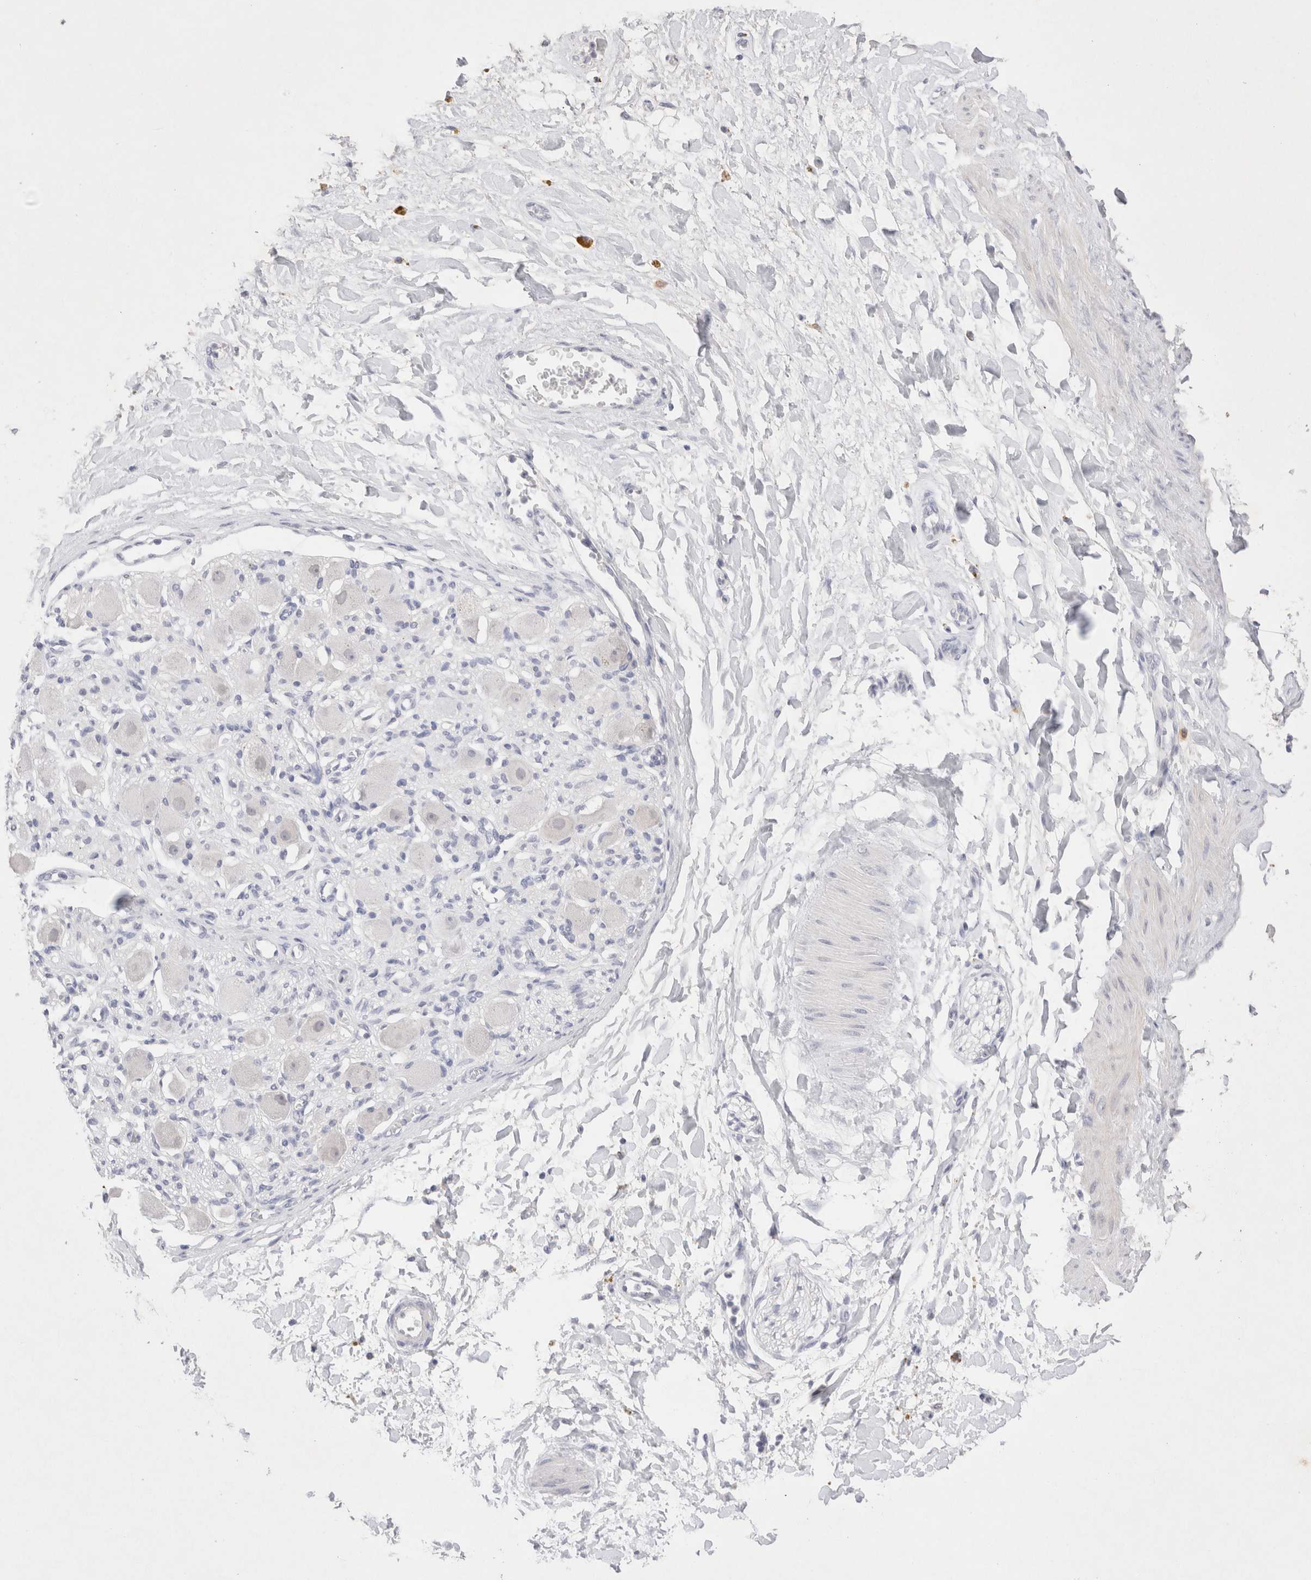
{"staining": {"intensity": "negative", "quantity": "none", "location": "none"}, "tissue": "adipose tissue", "cell_type": "Adipocytes", "image_type": "normal", "snomed": [{"axis": "morphology", "description": "Normal tissue, NOS"}, {"axis": "topography", "description": "Kidney"}, {"axis": "topography", "description": "Peripheral nerve tissue"}], "caption": "IHC micrograph of benign adipose tissue: human adipose tissue stained with DAB (3,3'-diaminobenzidine) exhibits no significant protein expression in adipocytes.", "gene": "EPCAM", "patient": {"sex": "male", "age": 7}}